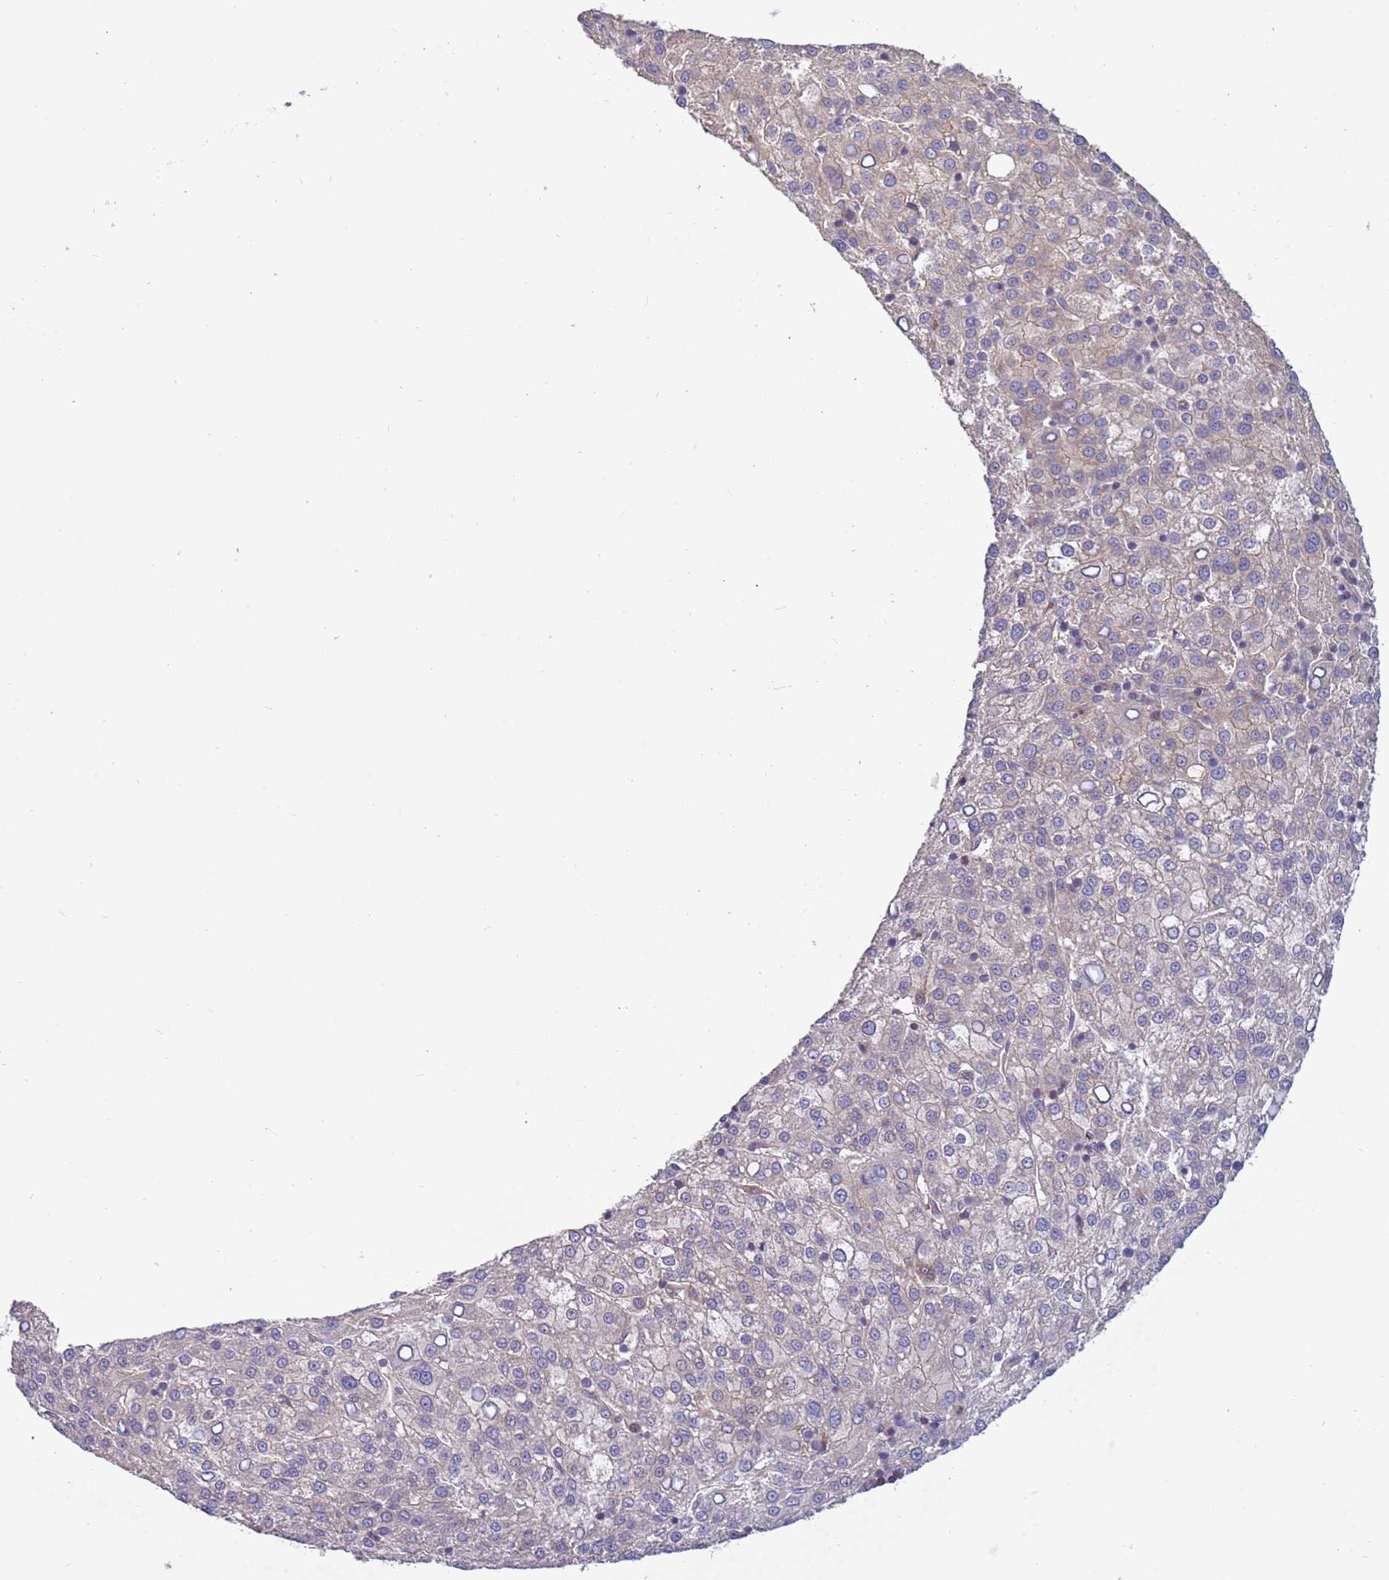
{"staining": {"intensity": "negative", "quantity": "none", "location": "none"}, "tissue": "liver cancer", "cell_type": "Tumor cells", "image_type": "cancer", "snomed": [{"axis": "morphology", "description": "Carcinoma, Hepatocellular, NOS"}, {"axis": "topography", "description": "Liver"}], "caption": "Human liver cancer (hepatocellular carcinoma) stained for a protein using IHC demonstrates no positivity in tumor cells.", "gene": "ITGB6", "patient": {"sex": "female", "age": 58}}